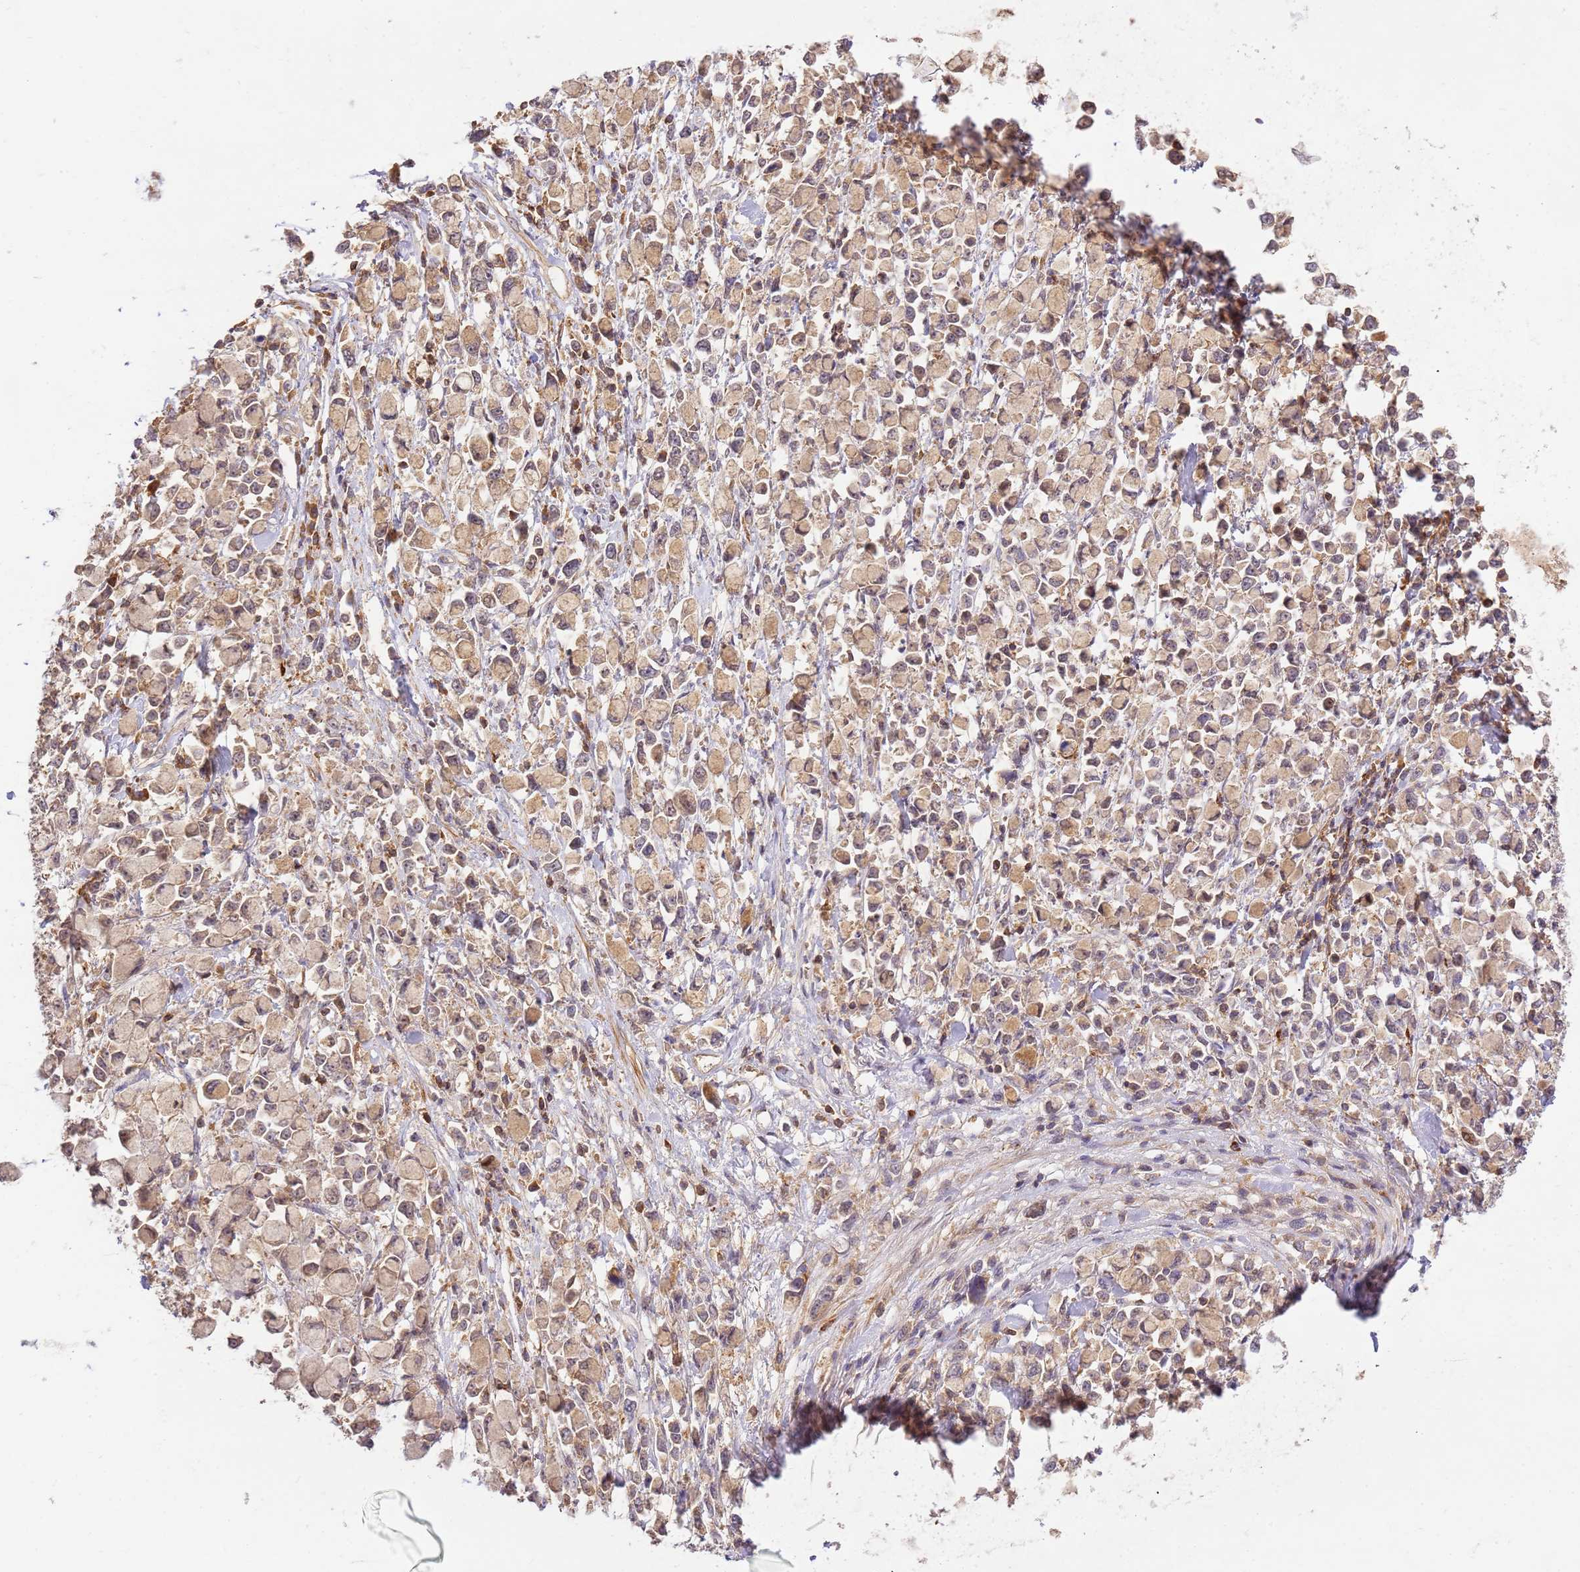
{"staining": {"intensity": "moderate", "quantity": ">75%", "location": "cytoplasmic/membranous"}, "tissue": "stomach cancer", "cell_type": "Tumor cells", "image_type": "cancer", "snomed": [{"axis": "morphology", "description": "Adenocarcinoma, NOS"}, {"axis": "topography", "description": "Stomach"}], "caption": "An immunohistochemistry photomicrograph of neoplastic tissue is shown. Protein staining in brown highlights moderate cytoplasmic/membranous positivity in stomach adenocarcinoma within tumor cells.", "gene": "GAREM1", "patient": {"sex": "female", "age": 81}}